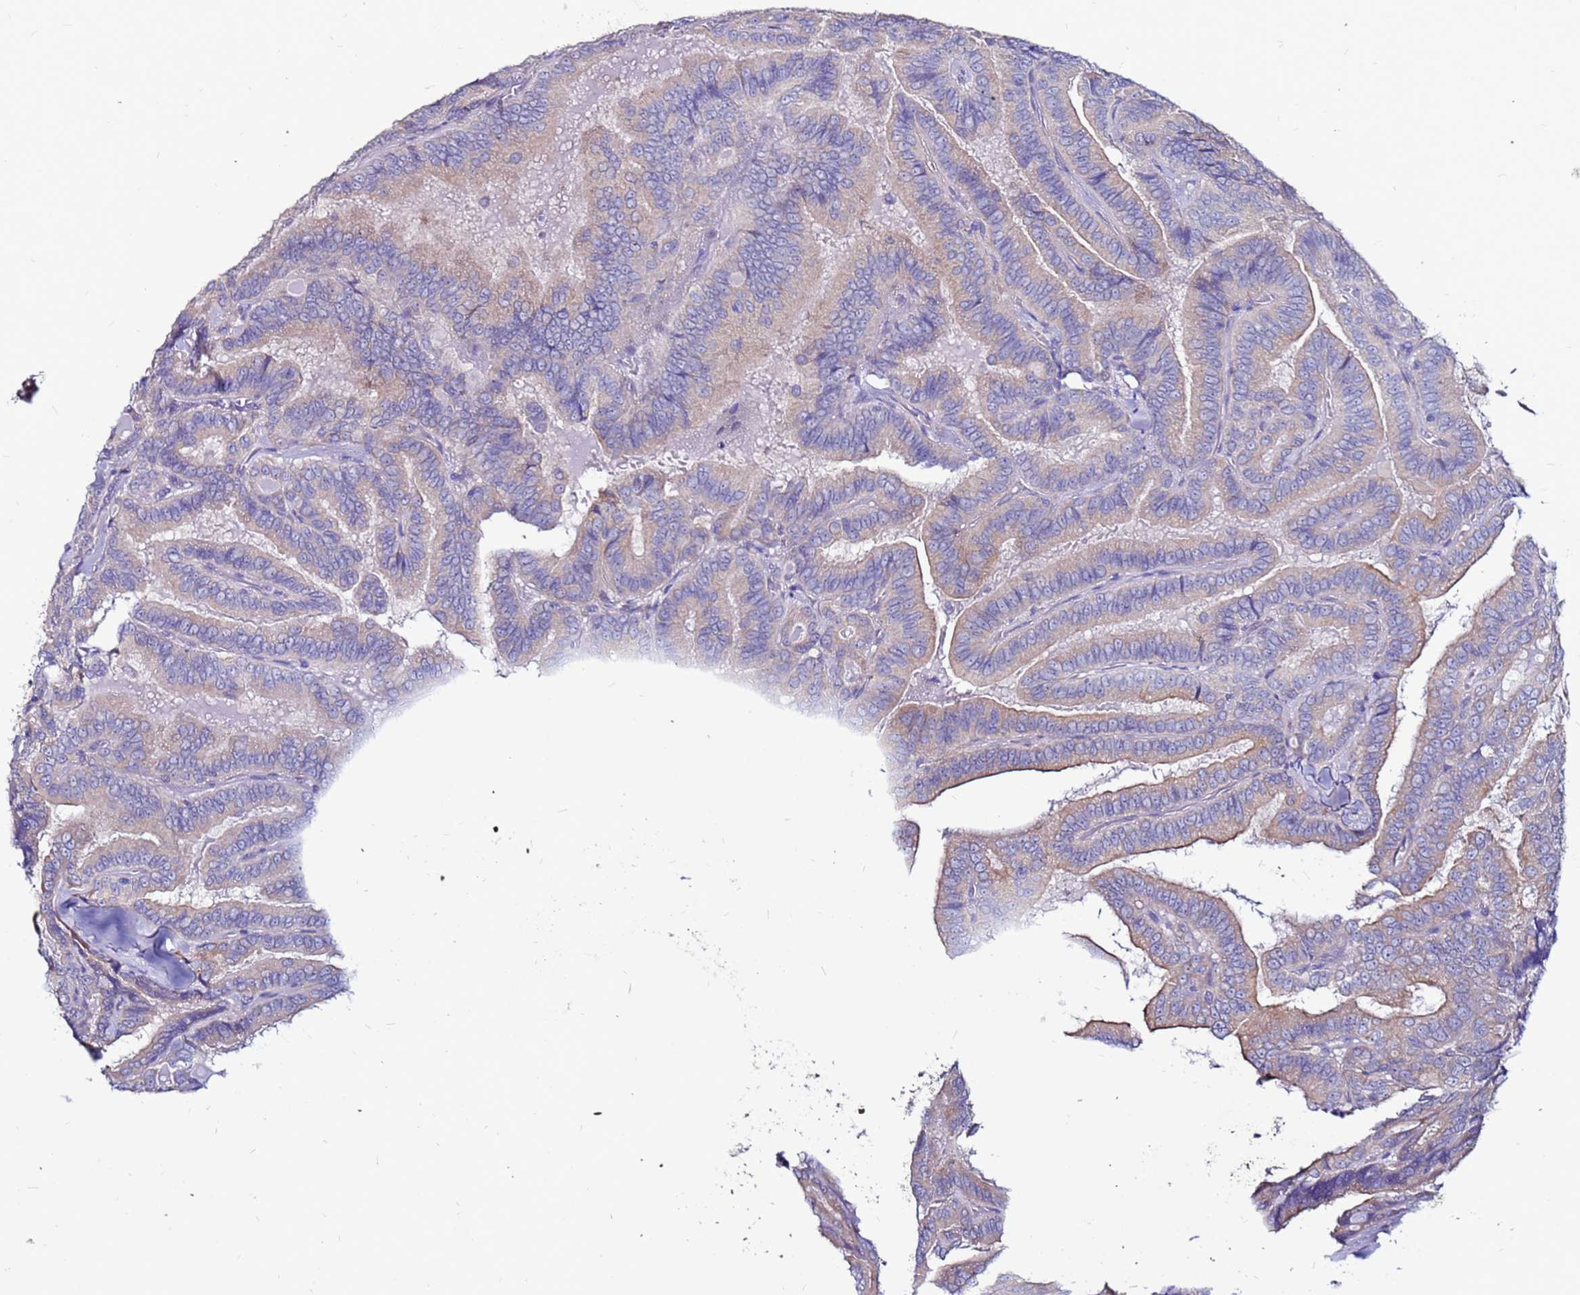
{"staining": {"intensity": "weak", "quantity": "<25%", "location": "cytoplasmic/membranous"}, "tissue": "thyroid cancer", "cell_type": "Tumor cells", "image_type": "cancer", "snomed": [{"axis": "morphology", "description": "Papillary adenocarcinoma, NOS"}, {"axis": "topography", "description": "Thyroid gland"}], "caption": "Histopathology image shows no protein positivity in tumor cells of thyroid papillary adenocarcinoma tissue.", "gene": "SLC44A3", "patient": {"sex": "male", "age": 61}}